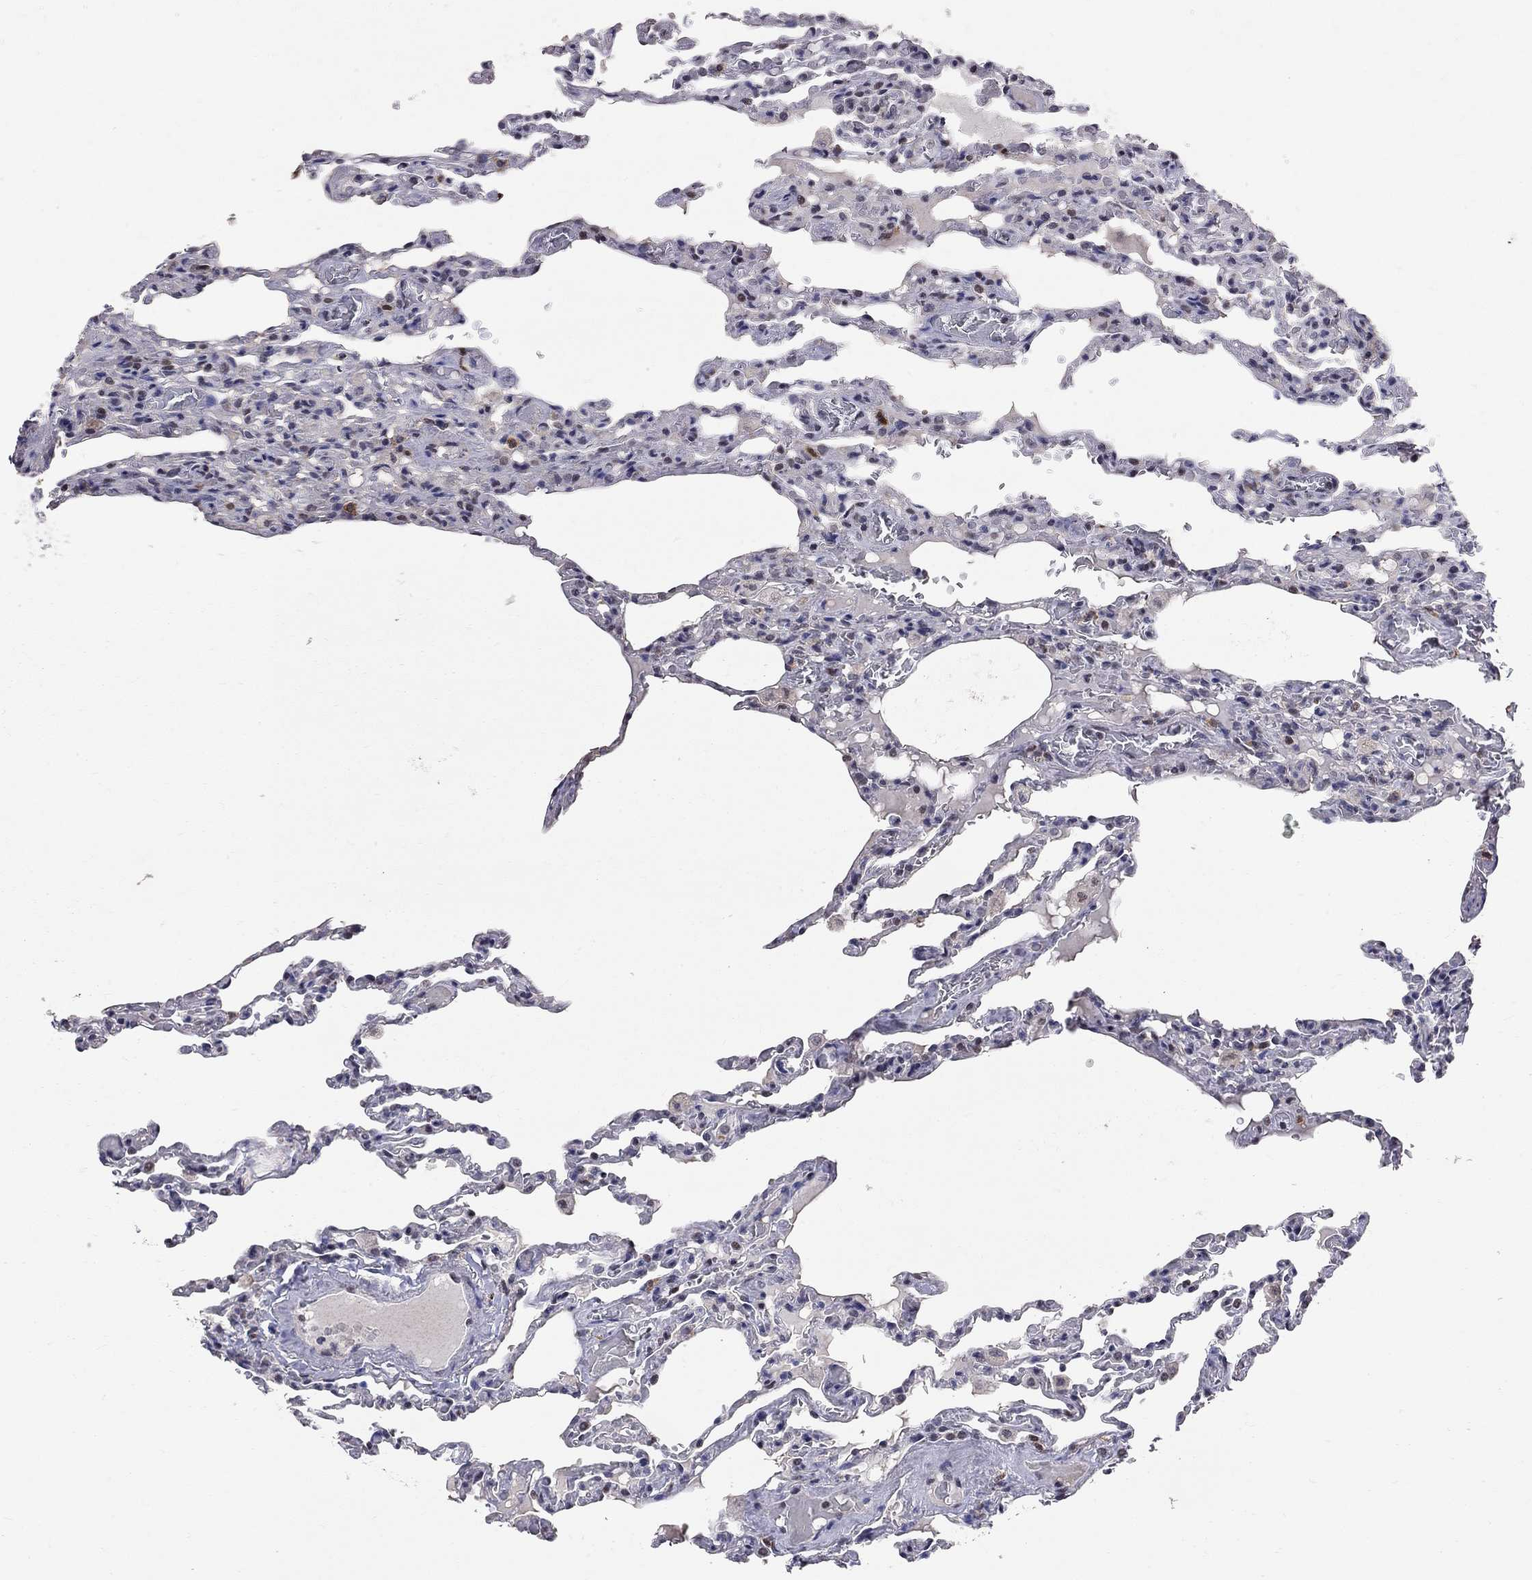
{"staining": {"intensity": "negative", "quantity": "none", "location": "none"}, "tissue": "lung", "cell_type": "Alveolar cells", "image_type": "normal", "snomed": [{"axis": "morphology", "description": "Normal tissue, NOS"}, {"axis": "topography", "description": "Lung"}], "caption": "The immunohistochemistry (IHC) micrograph has no significant staining in alveolar cells of lung.", "gene": "HDAC3", "patient": {"sex": "female", "age": 43}}